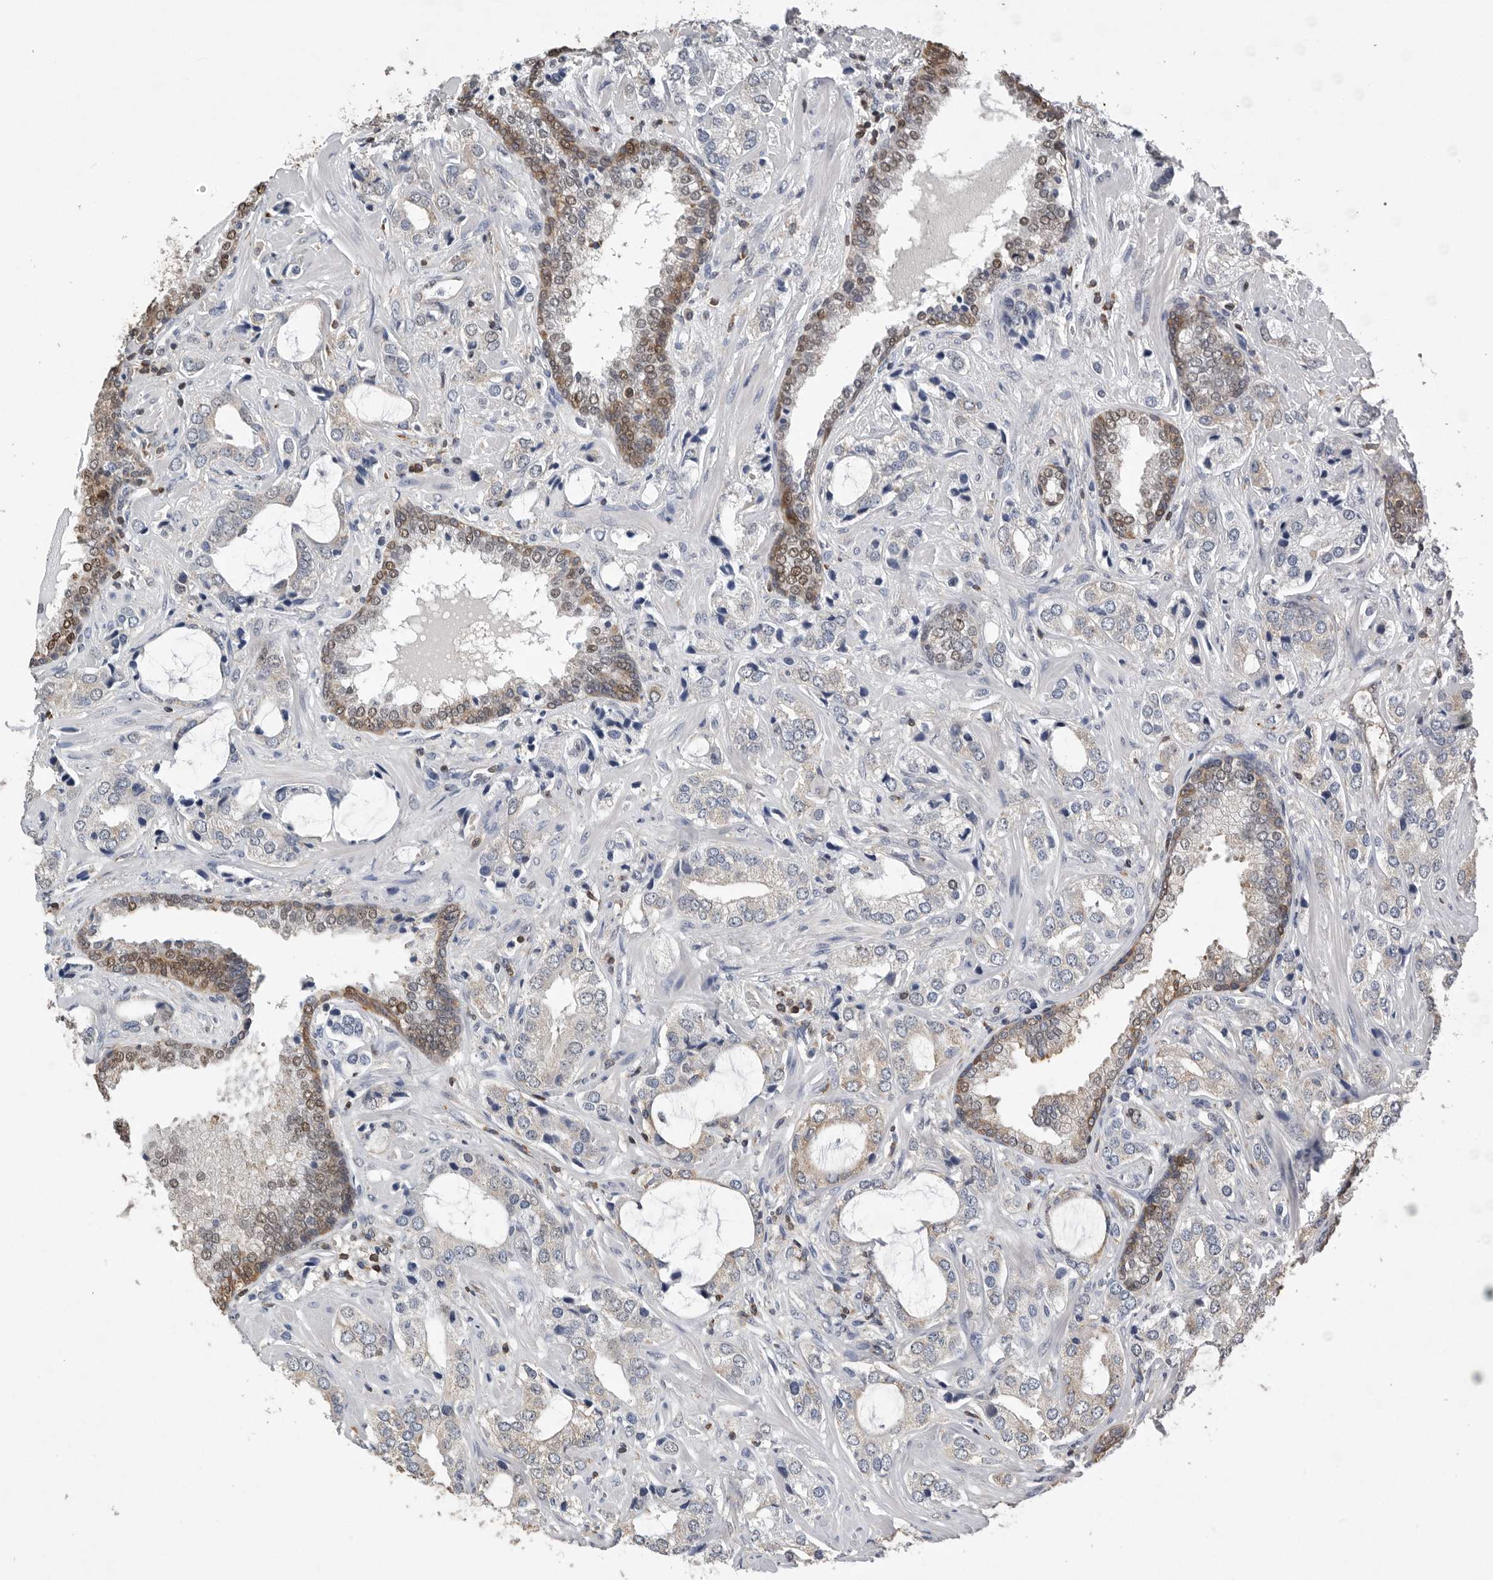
{"staining": {"intensity": "negative", "quantity": "none", "location": "none"}, "tissue": "prostate cancer", "cell_type": "Tumor cells", "image_type": "cancer", "snomed": [{"axis": "morphology", "description": "Adenocarcinoma, High grade"}, {"axis": "topography", "description": "Prostate"}], "caption": "The IHC histopathology image has no significant staining in tumor cells of prostate cancer tissue. (IHC, brightfield microscopy, high magnification).", "gene": "PDCD4", "patient": {"sex": "male", "age": 66}}